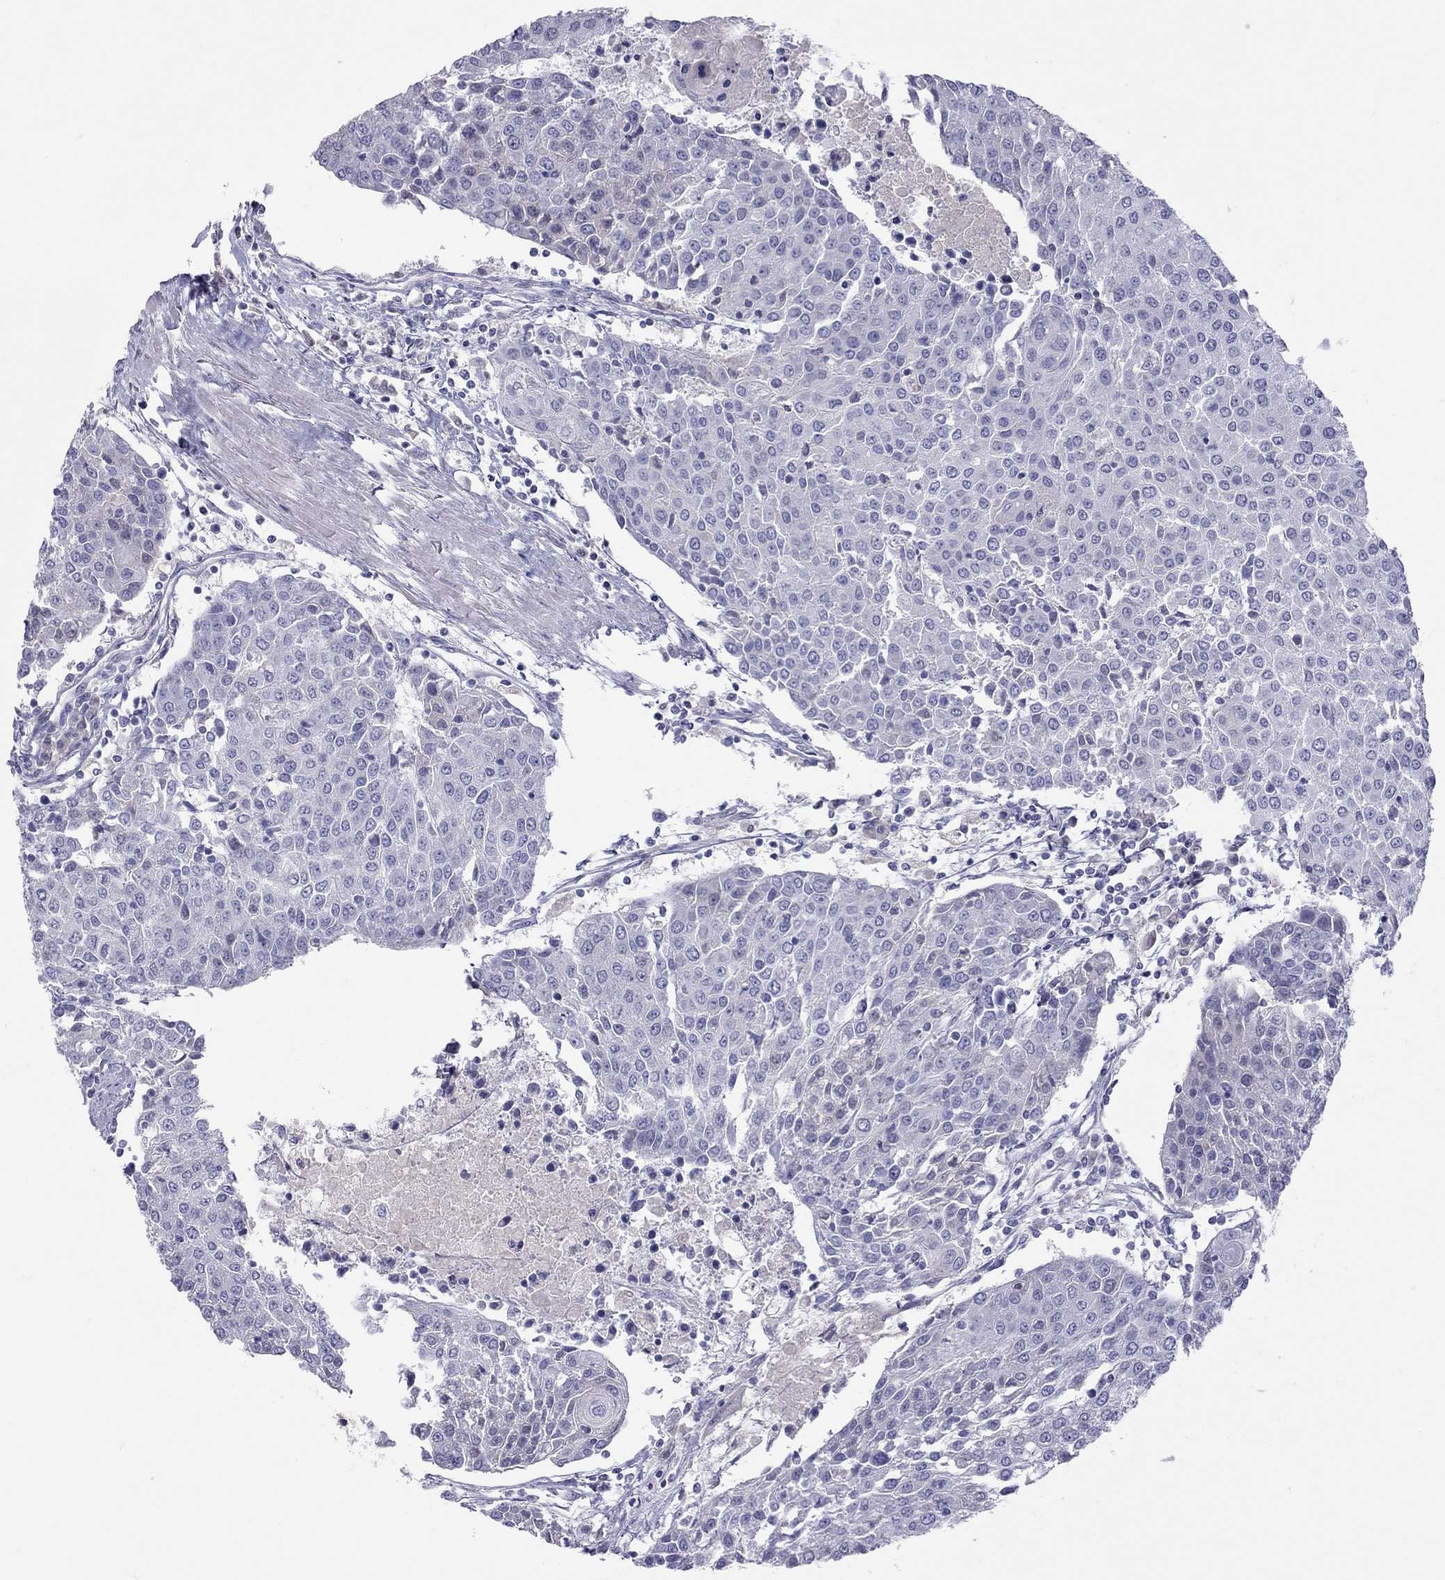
{"staining": {"intensity": "negative", "quantity": "none", "location": "none"}, "tissue": "urothelial cancer", "cell_type": "Tumor cells", "image_type": "cancer", "snomed": [{"axis": "morphology", "description": "Urothelial carcinoma, High grade"}, {"axis": "topography", "description": "Urinary bladder"}], "caption": "Tumor cells are negative for brown protein staining in urothelial cancer.", "gene": "MUC16", "patient": {"sex": "female", "age": 85}}